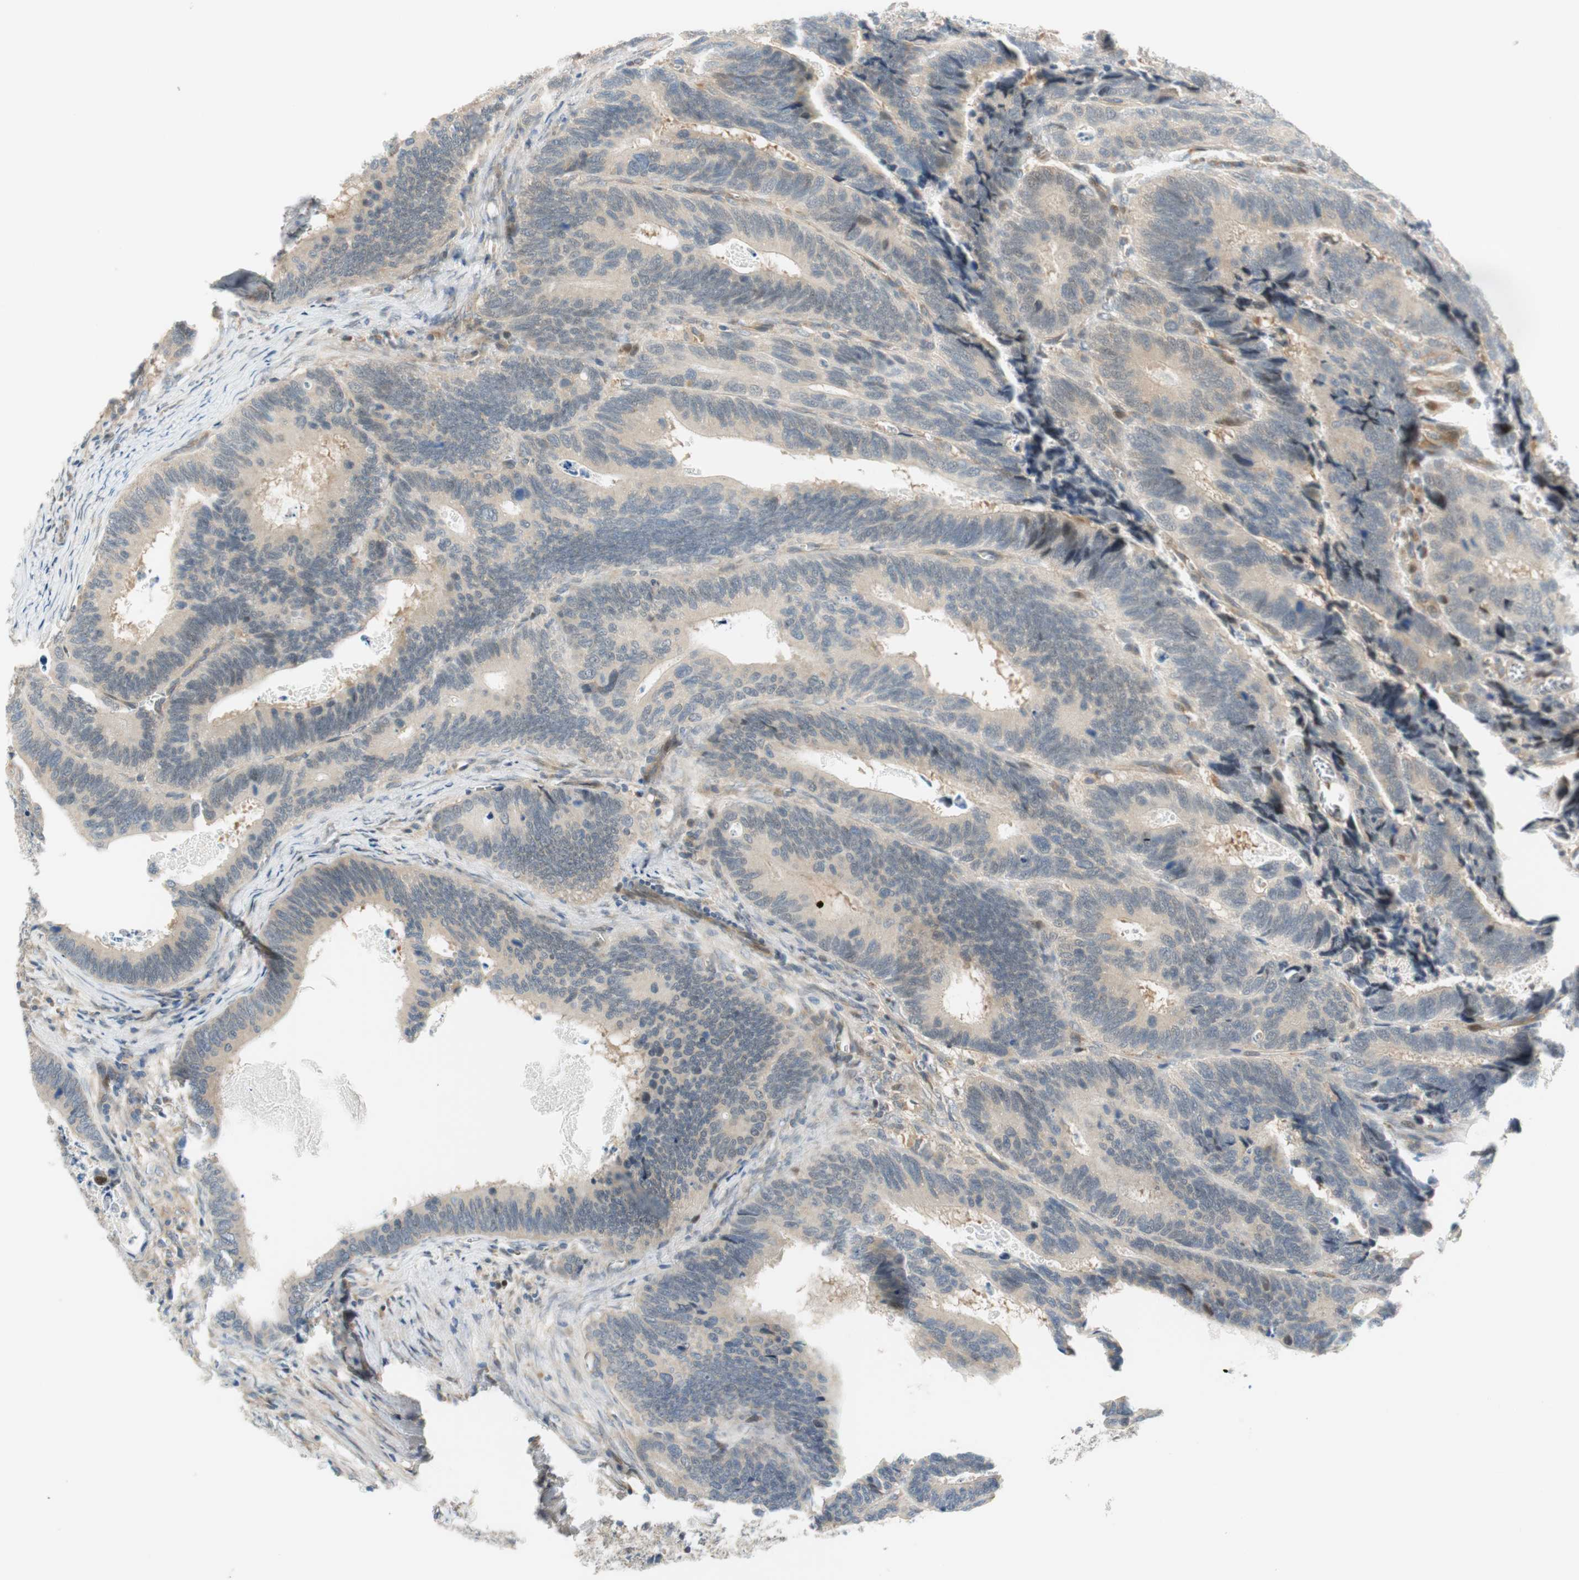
{"staining": {"intensity": "weak", "quantity": "<25%", "location": "cytoplasmic/membranous"}, "tissue": "colorectal cancer", "cell_type": "Tumor cells", "image_type": "cancer", "snomed": [{"axis": "morphology", "description": "Adenocarcinoma, NOS"}, {"axis": "topography", "description": "Colon"}], "caption": "Photomicrograph shows no significant protein expression in tumor cells of colorectal adenocarcinoma. The staining was performed using DAB (3,3'-diaminobenzidine) to visualize the protein expression in brown, while the nuclei were stained in blue with hematoxylin (Magnification: 20x).", "gene": "GATD1", "patient": {"sex": "male", "age": 72}}